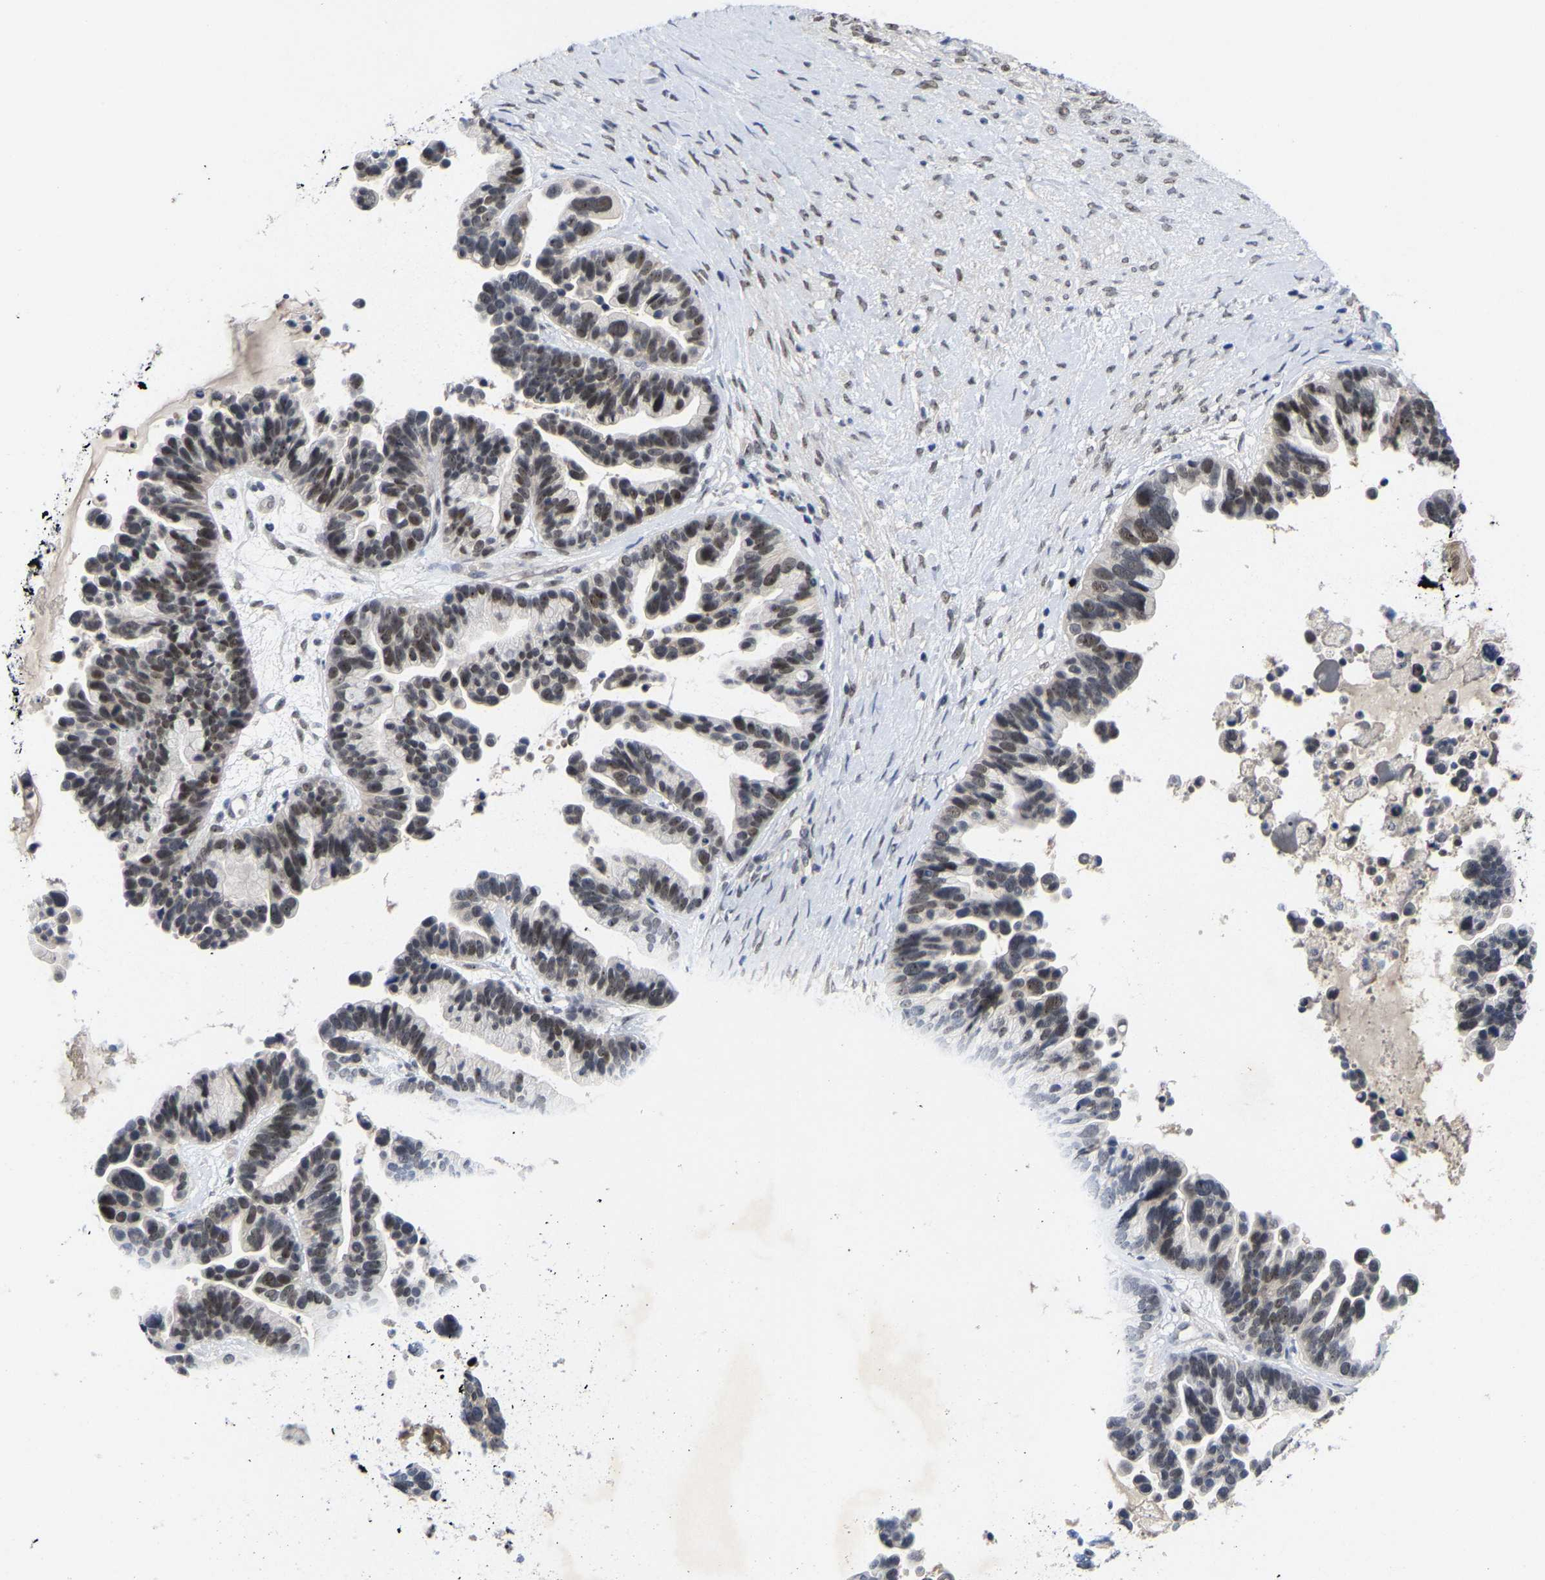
{"staining": {"intensity": "weak", "quantity": "<25%", "location": "nuclear"}, "tissue": "ovarian cancer", "cell_type": "Tumor cells", "image_type": "cancer", "snomed": [{"axis": "morphology", "description": "Cystadenocarcinoma, serous, NOS"}, {"axis": "topography", "description": "Ovary"}], "caption": "Tumor cells show no significant protein positivity in ovarian cancer.", "gene": "NLE1", "patient": {"sex": "female", "age": 56}}